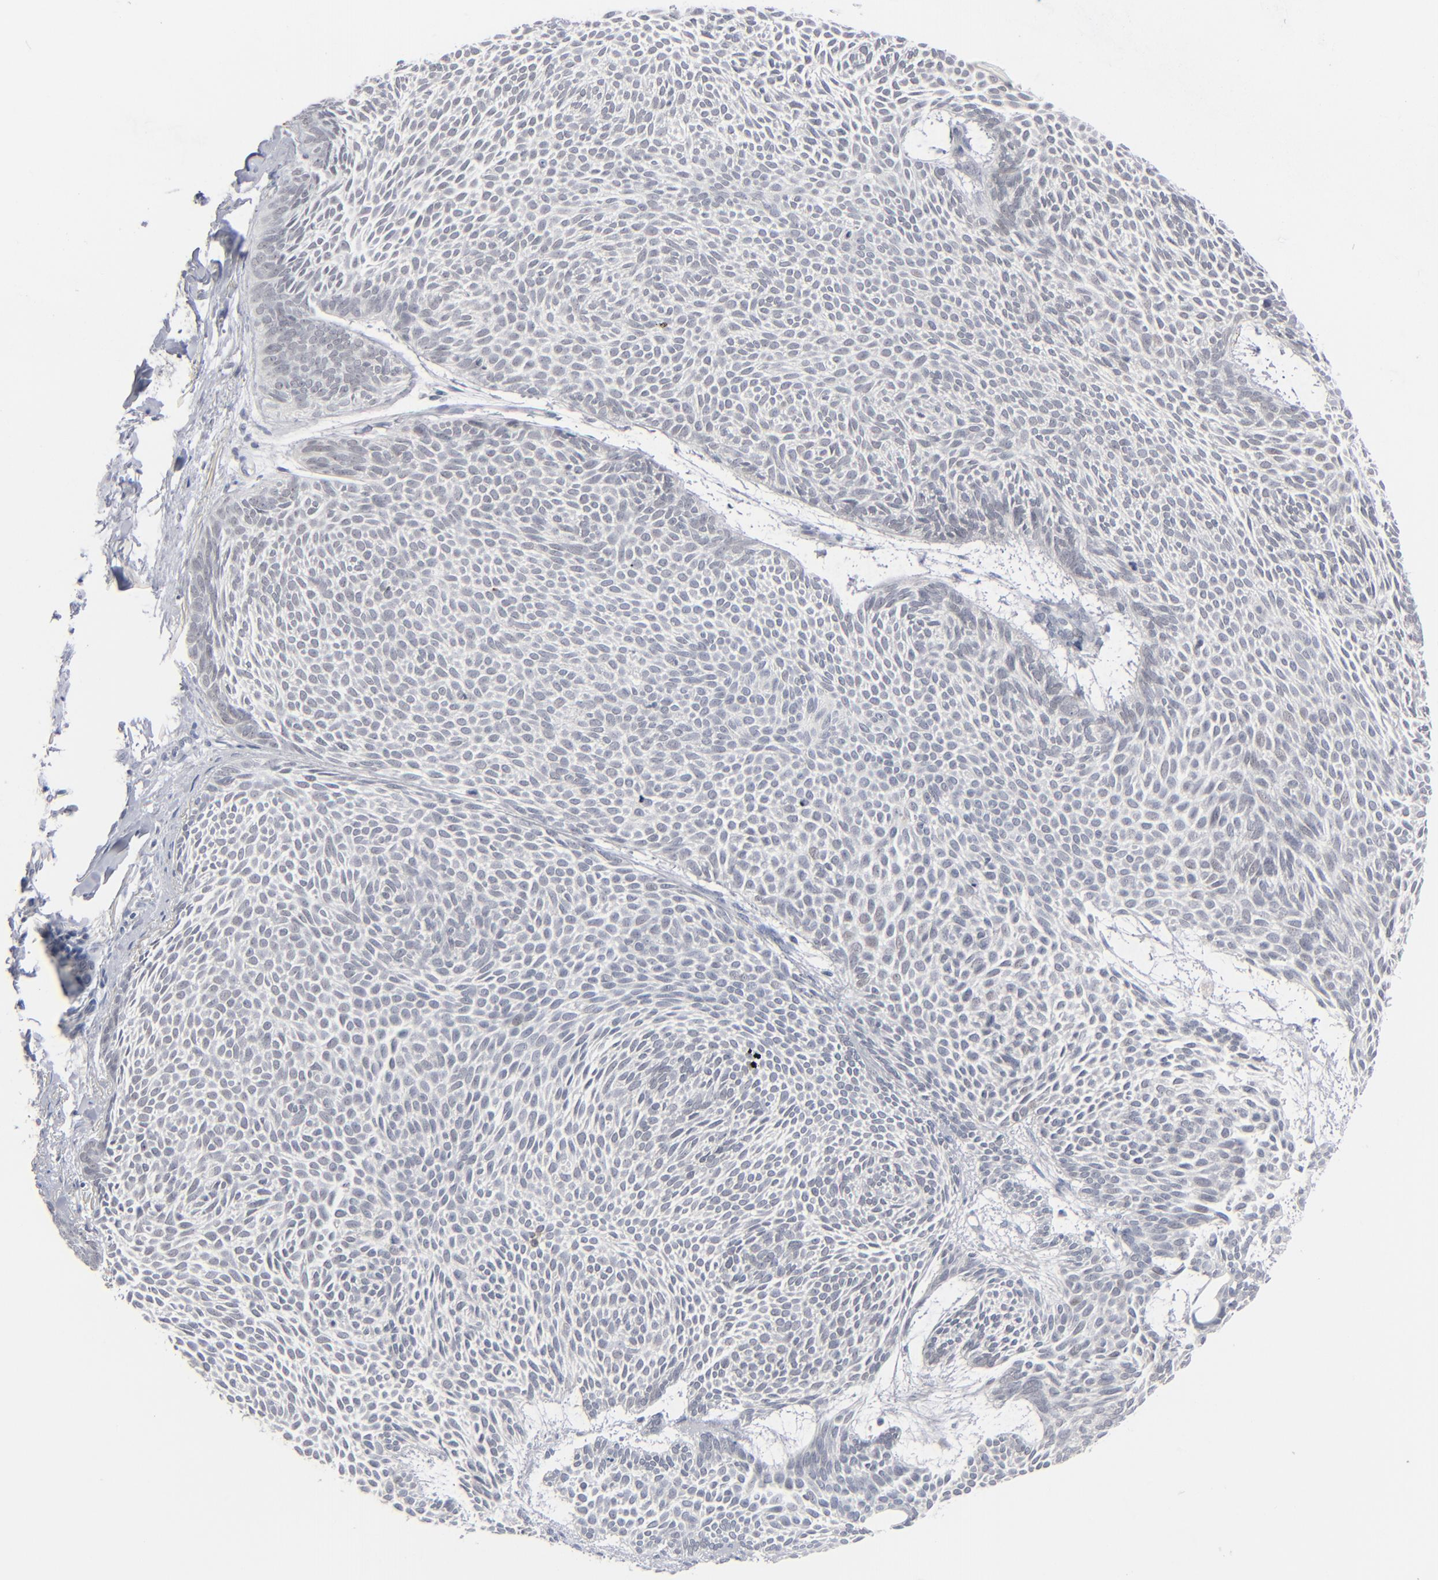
{"staining": {"intensity": "negative", "quantity": "none", "location": "none"}, "tissue": "skin cancer", "cell_type": "Tumor cells", "image_type": "cancer", "snomed": [{"axis": "morphology", "description": "Basal cell carcinoma"}, {"axis": "topography", "description": "Skin"}], "caption": "Human skin basal cell carcinoma stained for a protein using immunohistochemistry reveals no positivity in tumor cells.", "gene": "POF1B", "patient": {"sex": "male", "age": 84}}